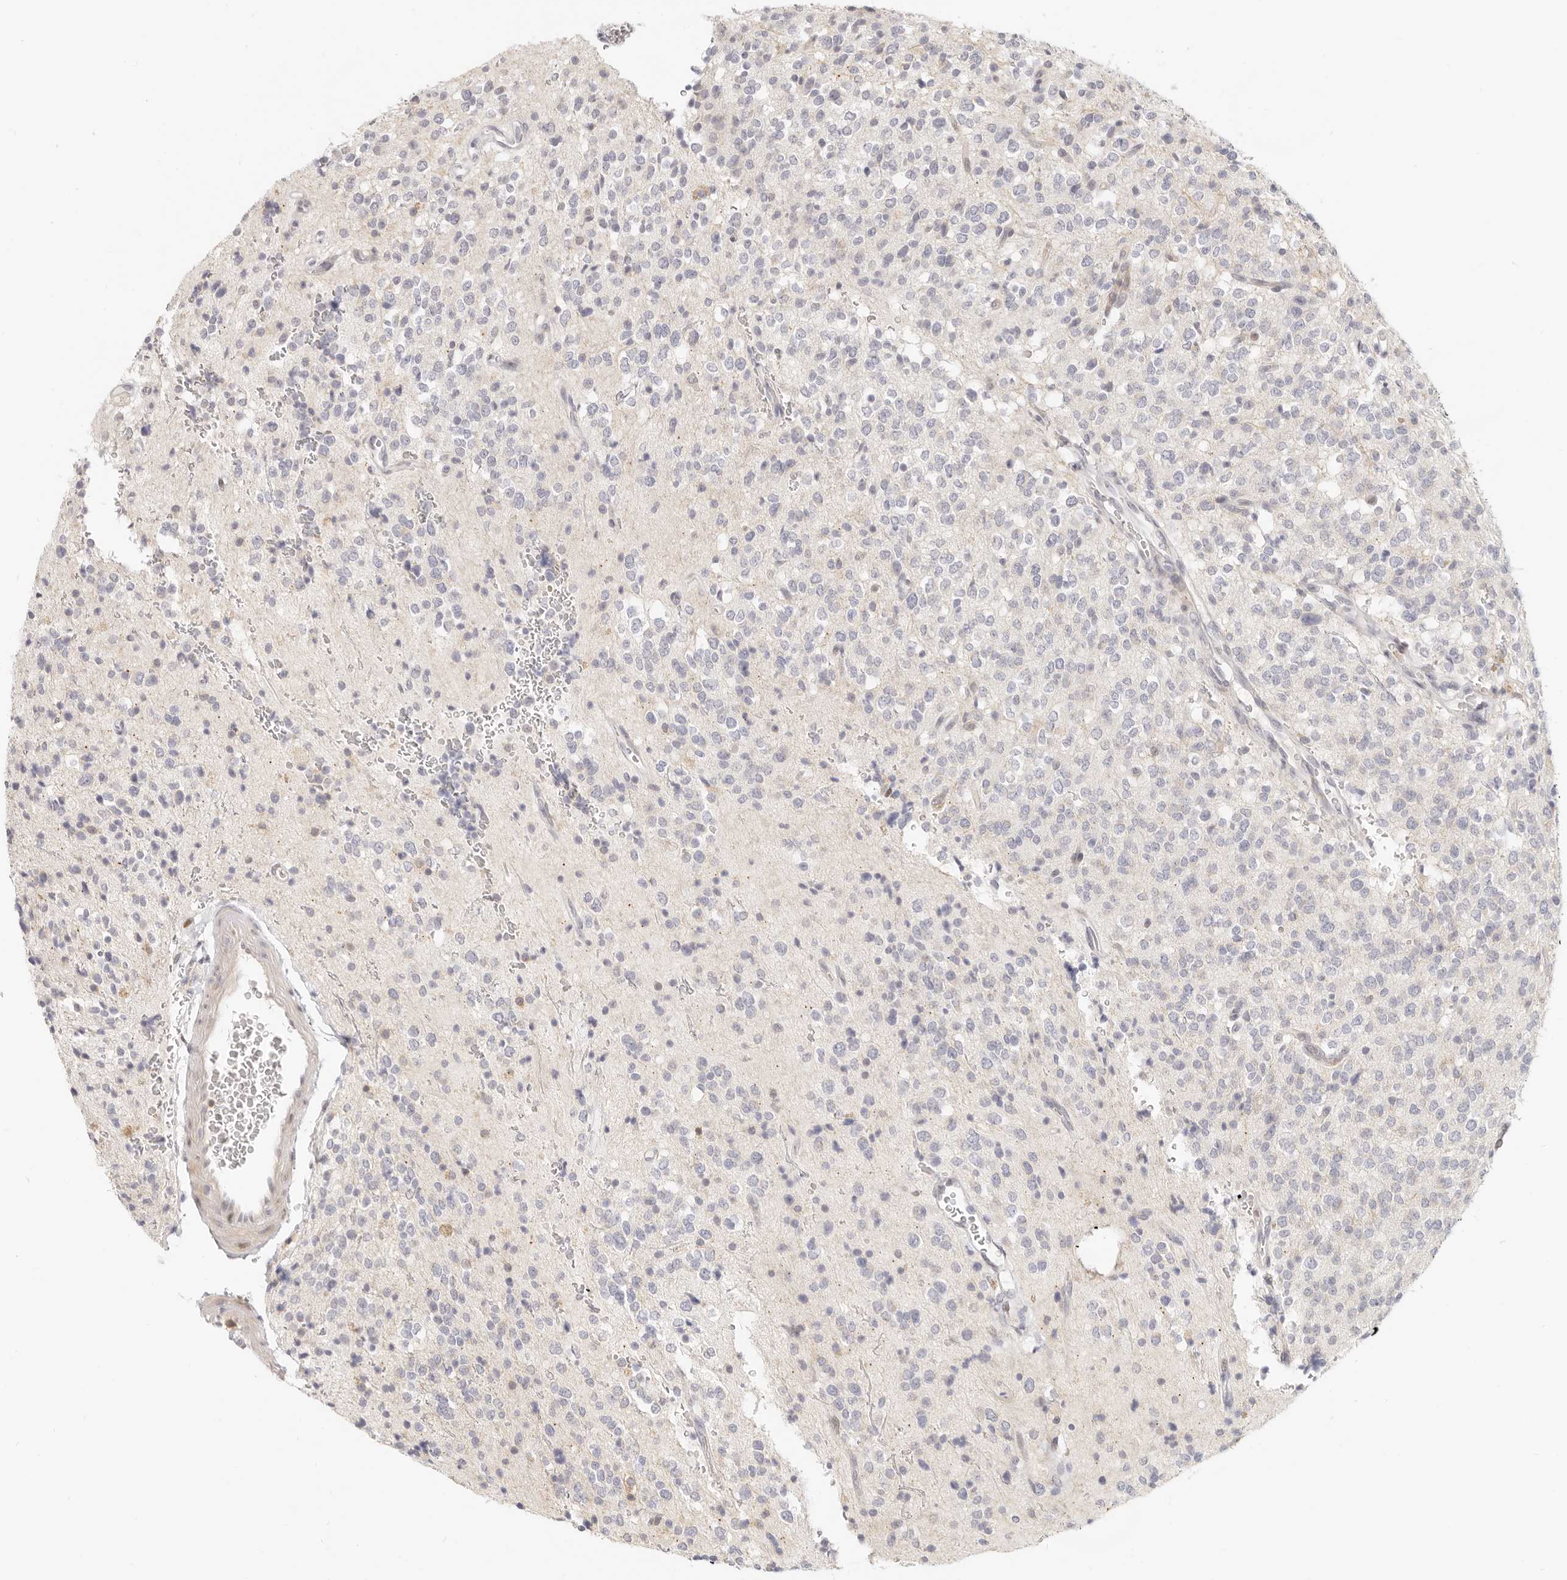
{"staining": {"intensity": "negative", "quantity": "none", "location": "none"}, "tissue": "glioma", "cell_type": "Tumor cells", "image_type": "cancer", "snomed": [{"axis": "morphology", "description": "Glioma, malignant, High grade"}, {"axis": "topography", "description": "Brain"}], "caption": "A high-resolution histopathology image shows IHC staining of glioma, which exhibits no significant expression in tumor cells. Brightfield microscopy of immunohistochemistry stained with DAB (brown) and hematoxylin (blue), captured at high magnification.", "gene": "LTB4R2", "patient": {"sex": "male", "age": 34}}